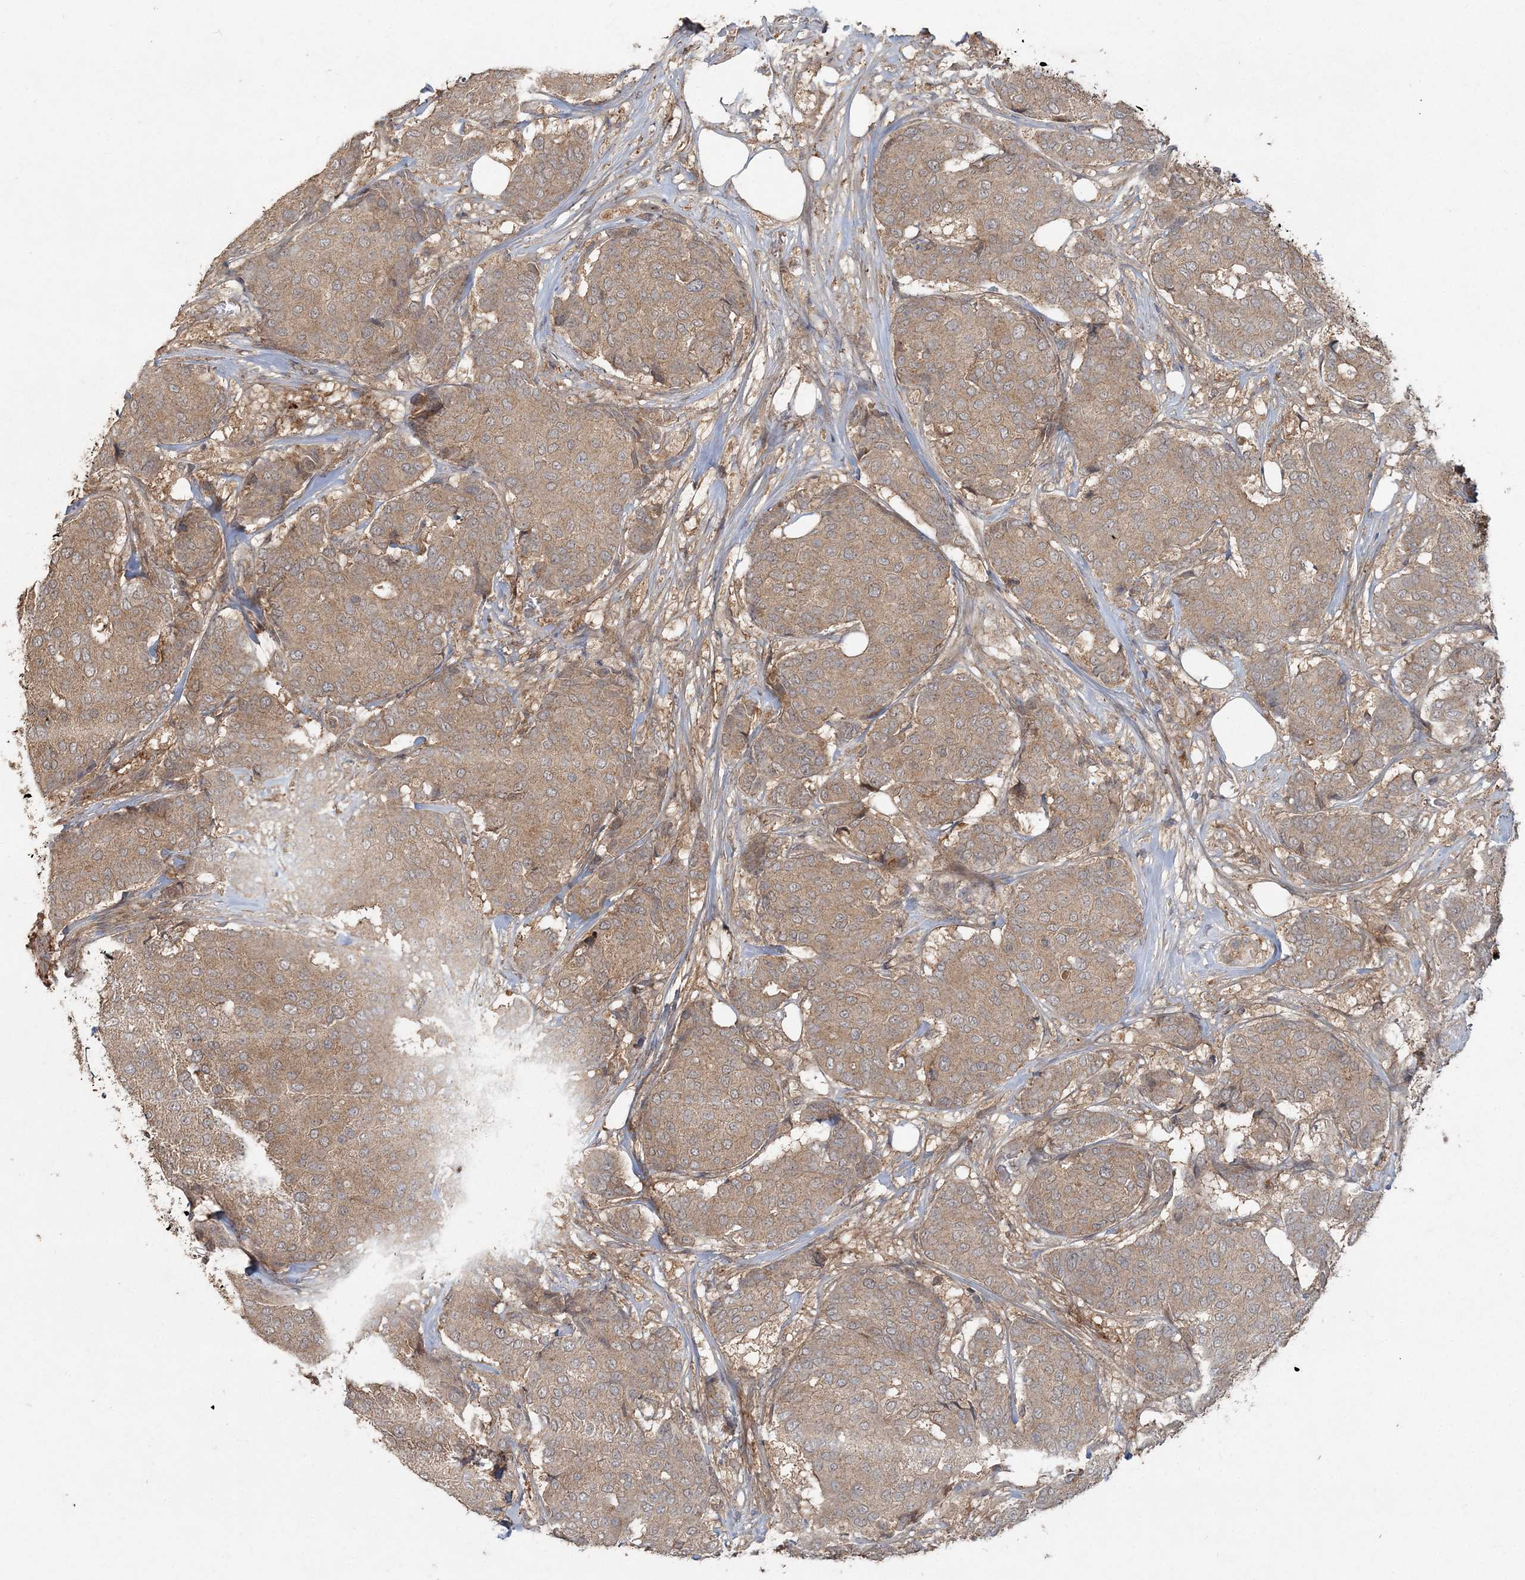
{"staining": {"intensity": "weak", "quantity": ">75%", "location": "cytoplasmic/membranous"}, "tissue": "breast cancer", "cell_type": "Tumor cells", "image_type": "cancer", "snomed": [{"axis": "morphology", "description": "Duct carcinoma"}, {"axis": "topography", "description": "Breast"}], "caption": "Protein expression by immunohistochemistry demonstrates weak cytoplasmic/membranous expression in about >75% of tumor cells in infiltrating ductal carcinoma (breast).", "gene": "SPRY1", "patient": {"sex": "female", "age": 75}}